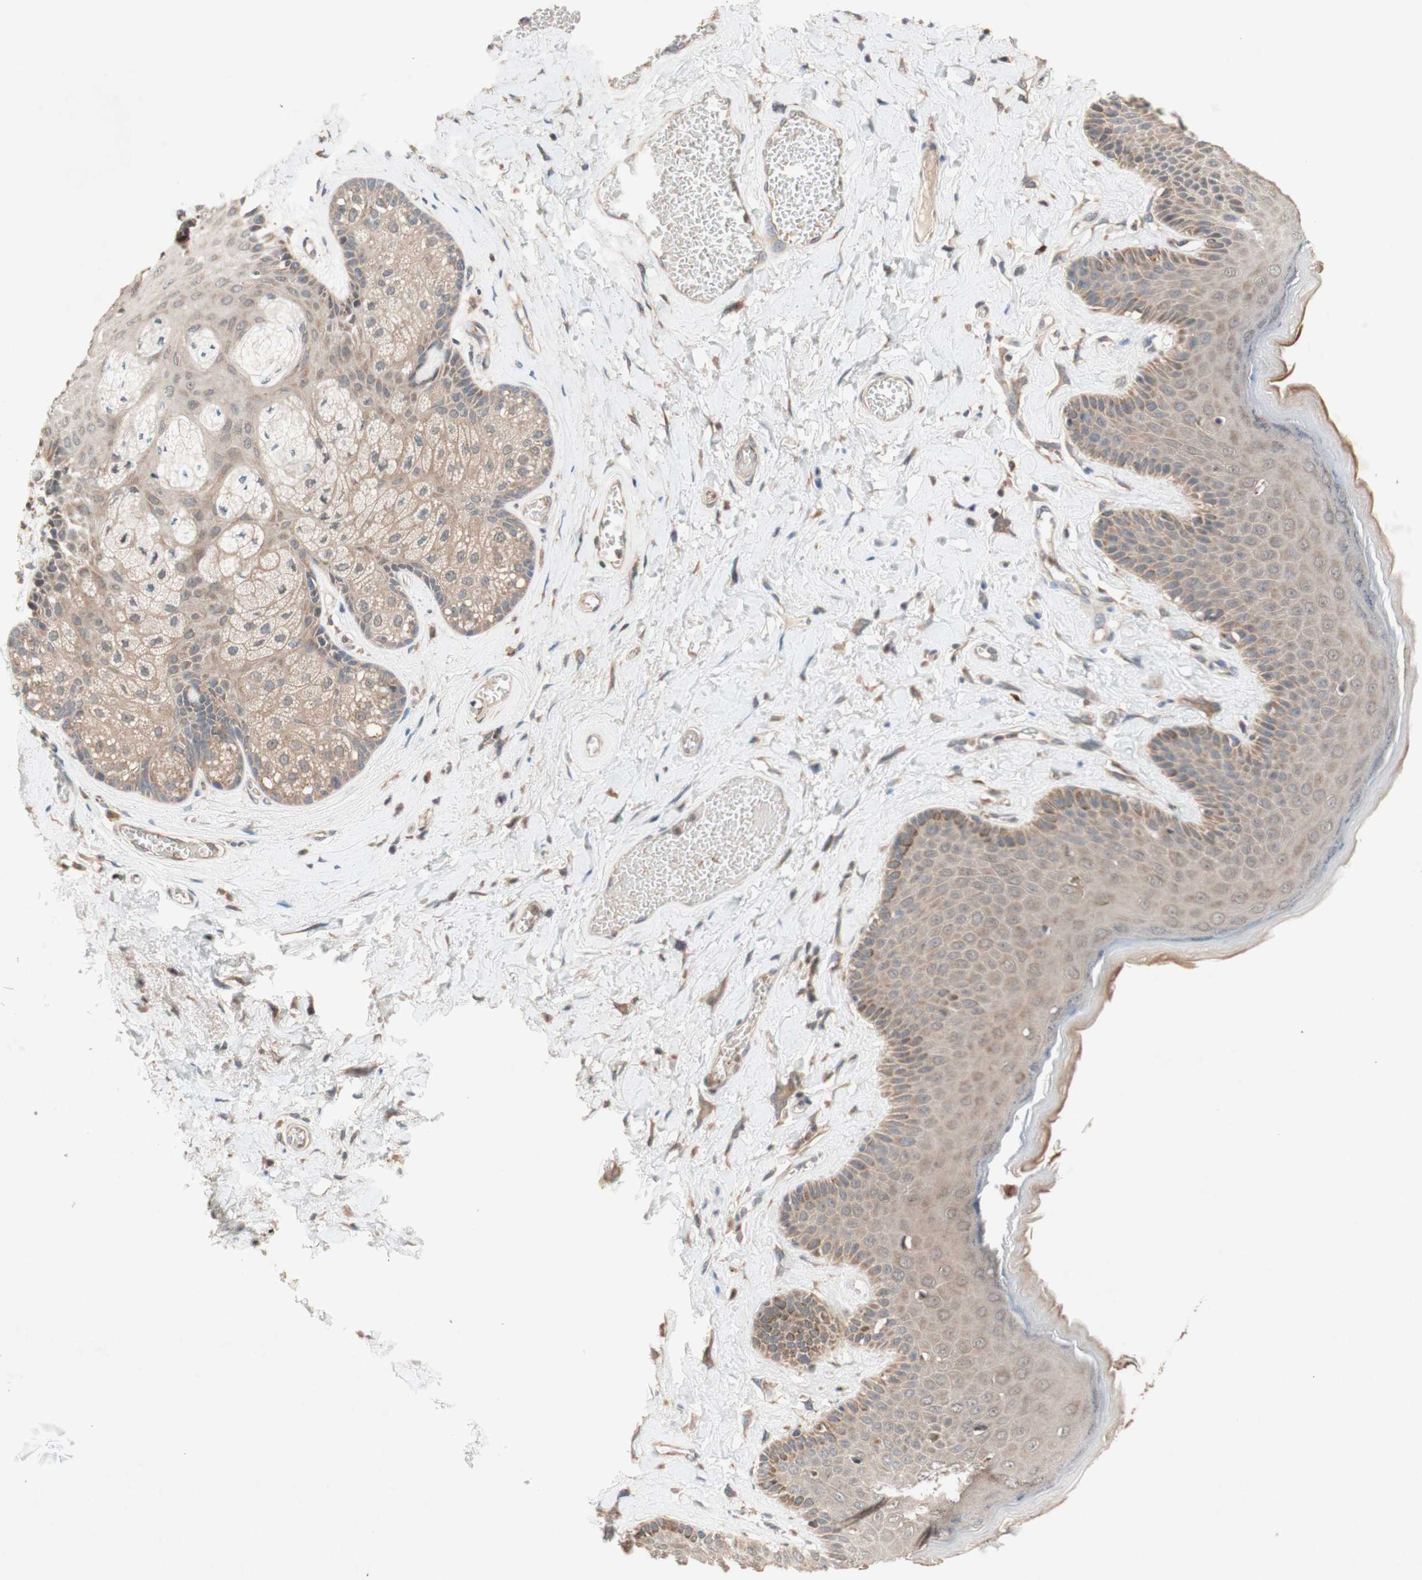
{"staining": {"intensity": "moderate", "quantity": ">75%", "location": "cytoplasmic/membranous"}, "tissue": "skin", "cell_type": "Epidermal cells", "image_type": "normal", "snomed": [{"axis": "morphology", "description": "Normal tissue, NOS"}, {"axis": "topography", "description": "Anal"}], "caption": "Brown immunohistochemical staining in unremarkable human skin exhibits moderate cytoplasmic/membranous positivity in approximately >75% of epidermal cells.", "gene": "DDOST", "patient": {"sex": "male", "age": 69}}